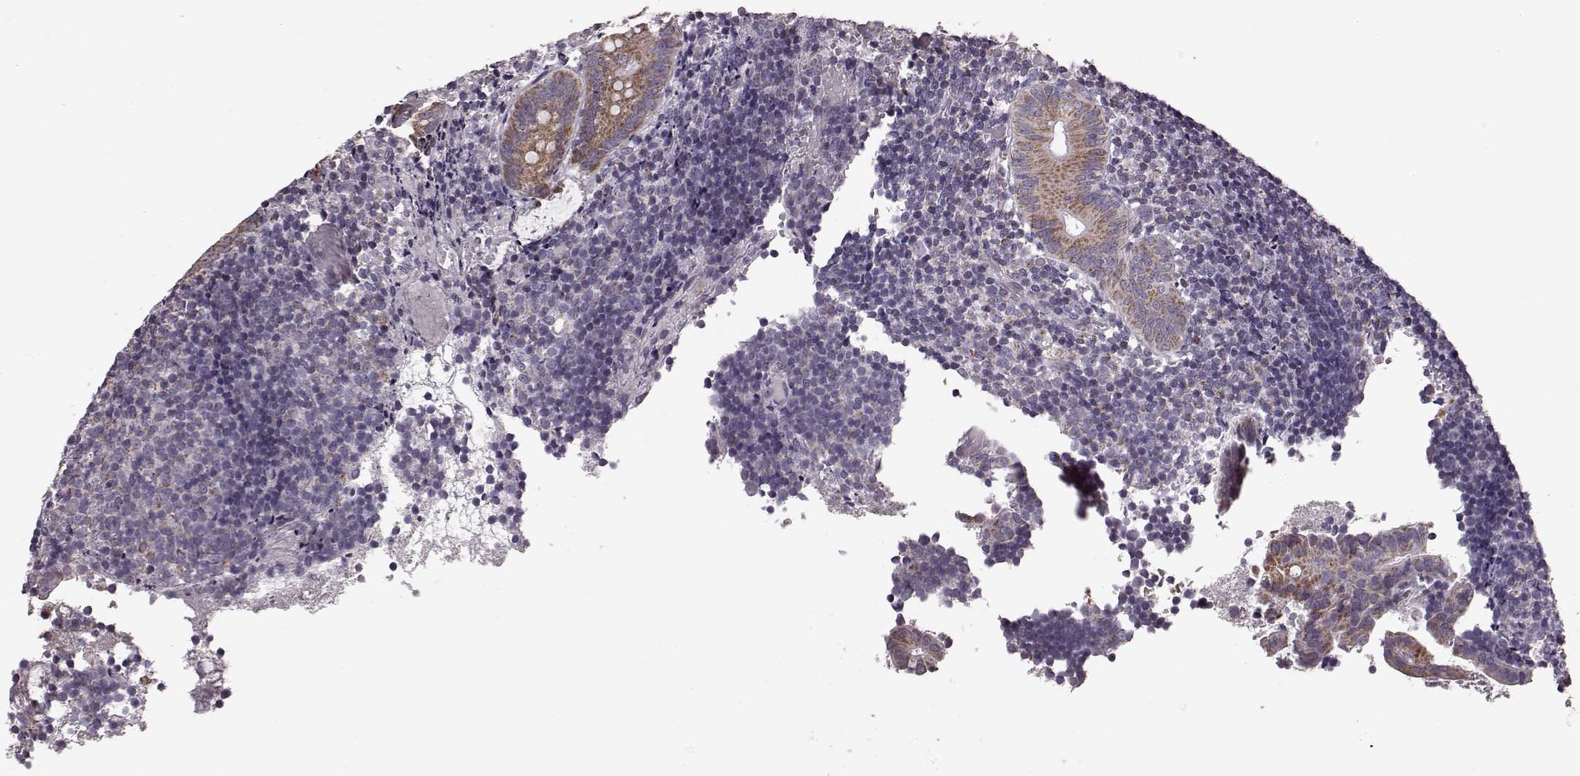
{"staining": {"intensity": "moderate", "quantity": ">75%", "location": "cytoplasmic/membranous"}, "tissue": "appendix", "cell_type": "Glandular cells", "image_type": "normal", "snomed": [{"axis": "morphology", "description": "Normal tissue, NOS"}, {"axis": "topography", "description": "Appendix"}], "caption": "The immunohistochemical stain highlights moderate cytoplasmic/membranous staining in glandular cells of benign appendix.", "gene": "FAM8A1", "patient": {"sex": "female", "age": 32}}